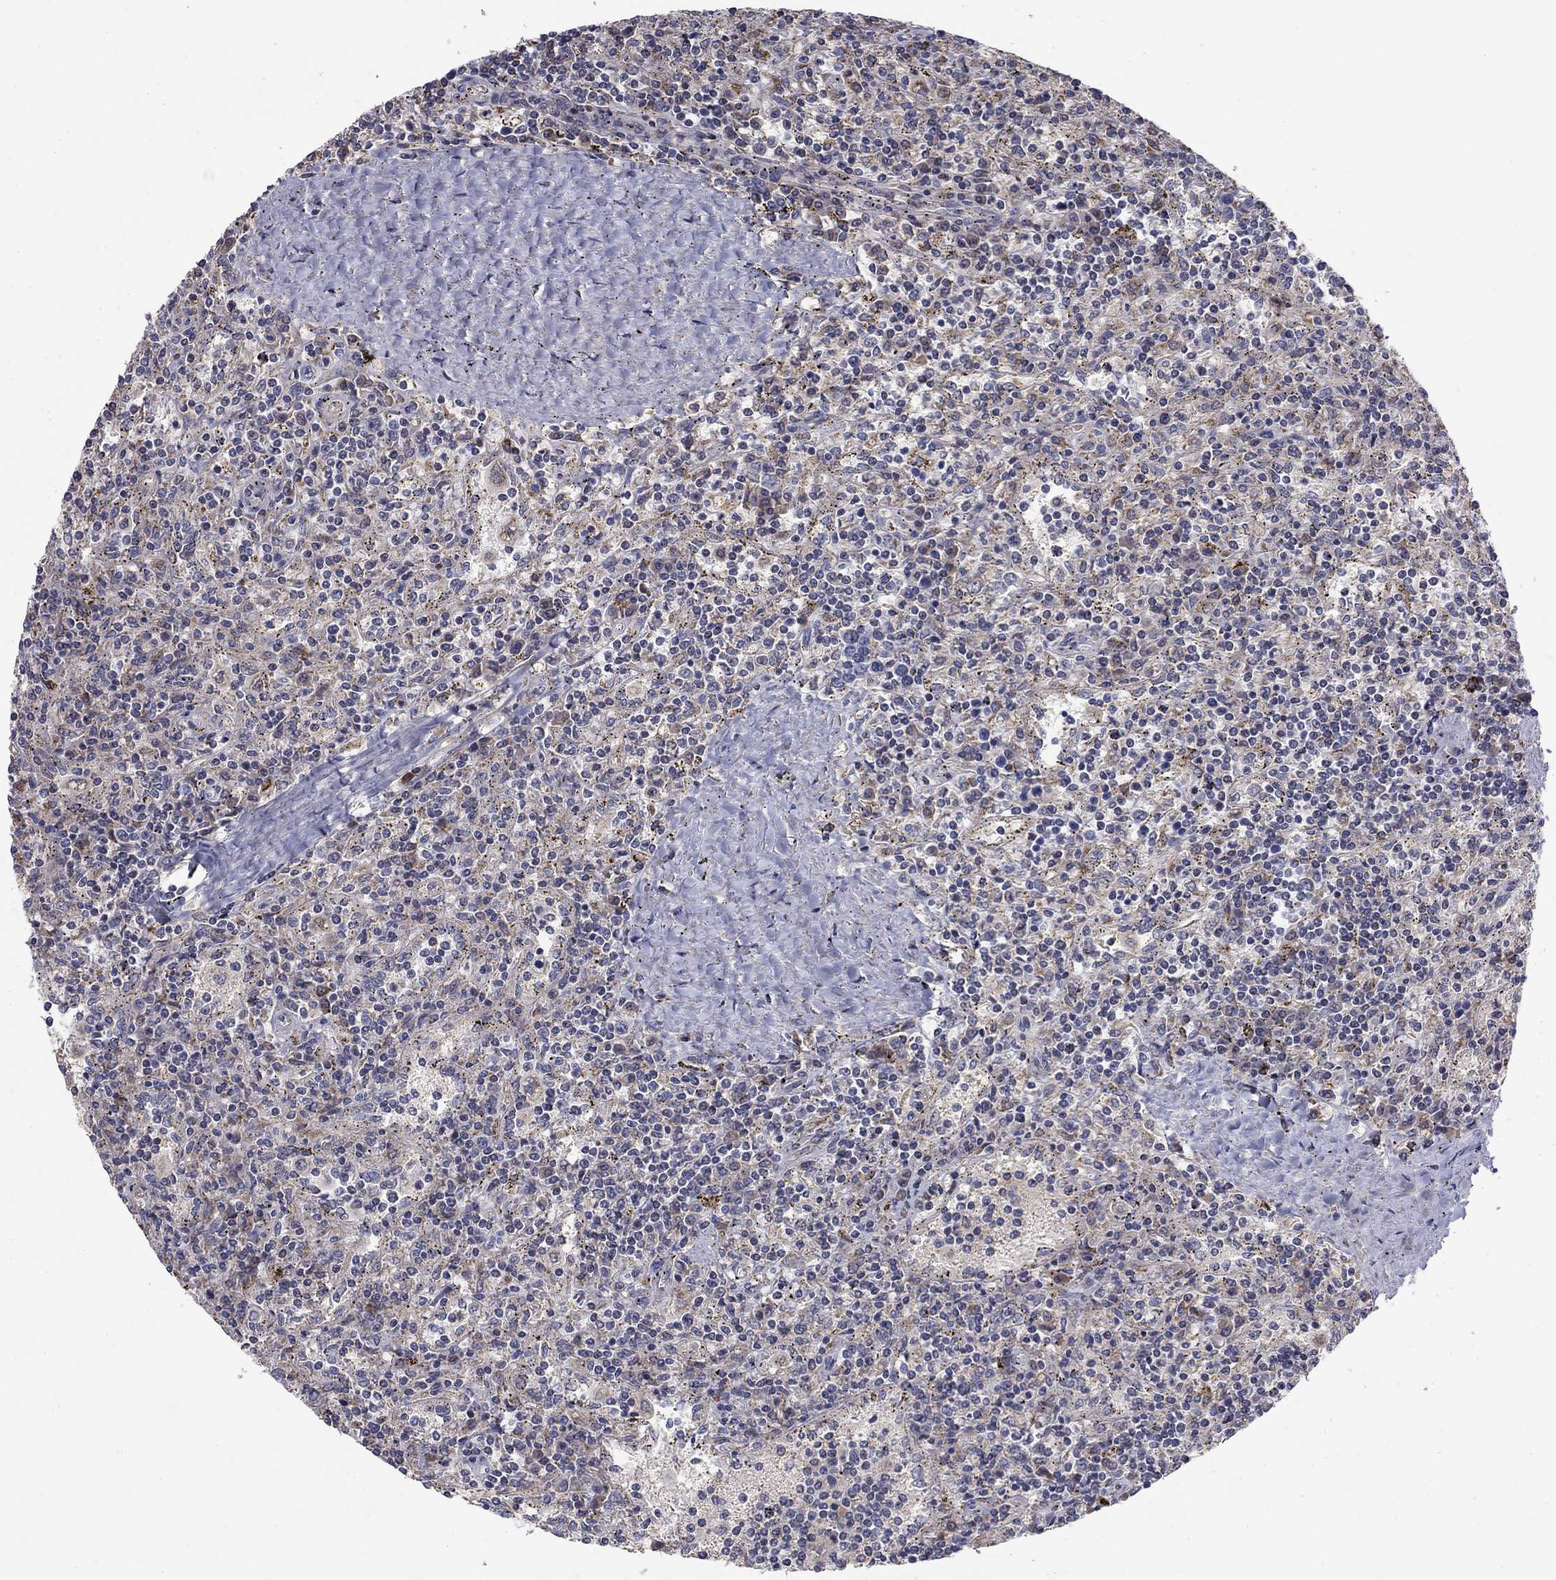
{"staining": {"intensity": "negative", "quantity": "none", "location": "none"}, "tissue": "lymphoma", "cell_type": "Tumor cells", "image_type": "cancer", "snomed": [{"axis": "morphology", "description": "Malignant lymphoma, non-Hodgkin's type, Low grade"}, {"axis": "topography", "description": "Spleen"}], "caption": "Immunohistochemistry (IHC) of lymphoma demonstrates no expression in tumor cells.", "gene": "MMAA", "patient": {"sex": "male", "age": 62}}